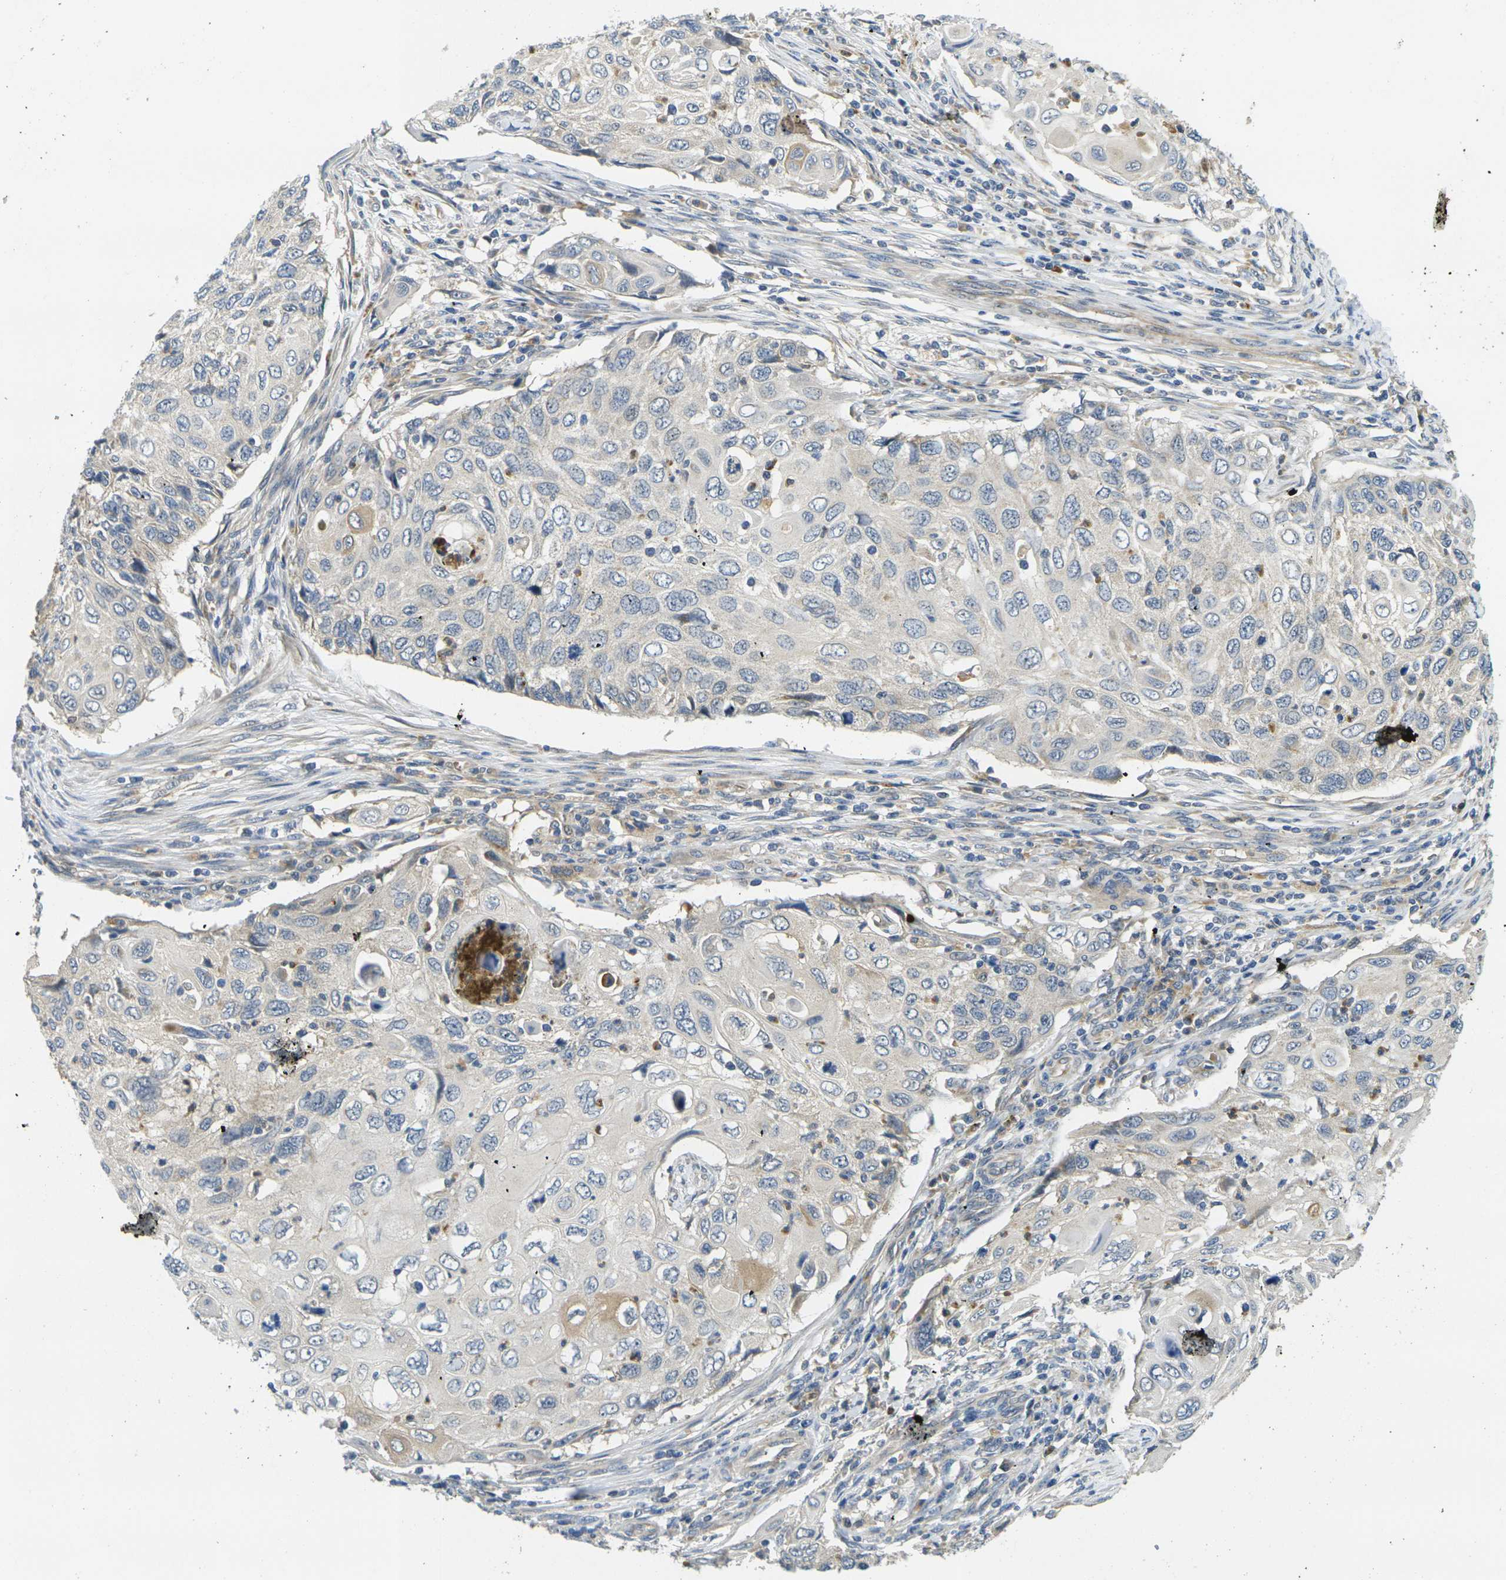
{"staining": {"intensity": "negative", "quantity": "none", "location": "none"}, "tissue": "cervical cancer", "cell_type": "Tumor cells", "image_type": "cancer", "snomed": [{"axis": "morphology", "description": "Squamous cell carcinoma, NOS"}, {"axis": "topography", "description": "Cervix"}], "caption": "A high-resolution image shows IHC staining of cervical cancer (squamous cell carcinoma), which shows no significant expression in tumor cells.", "gene": "MINAR2", "patient": {"sex": "female", "age": 70}}